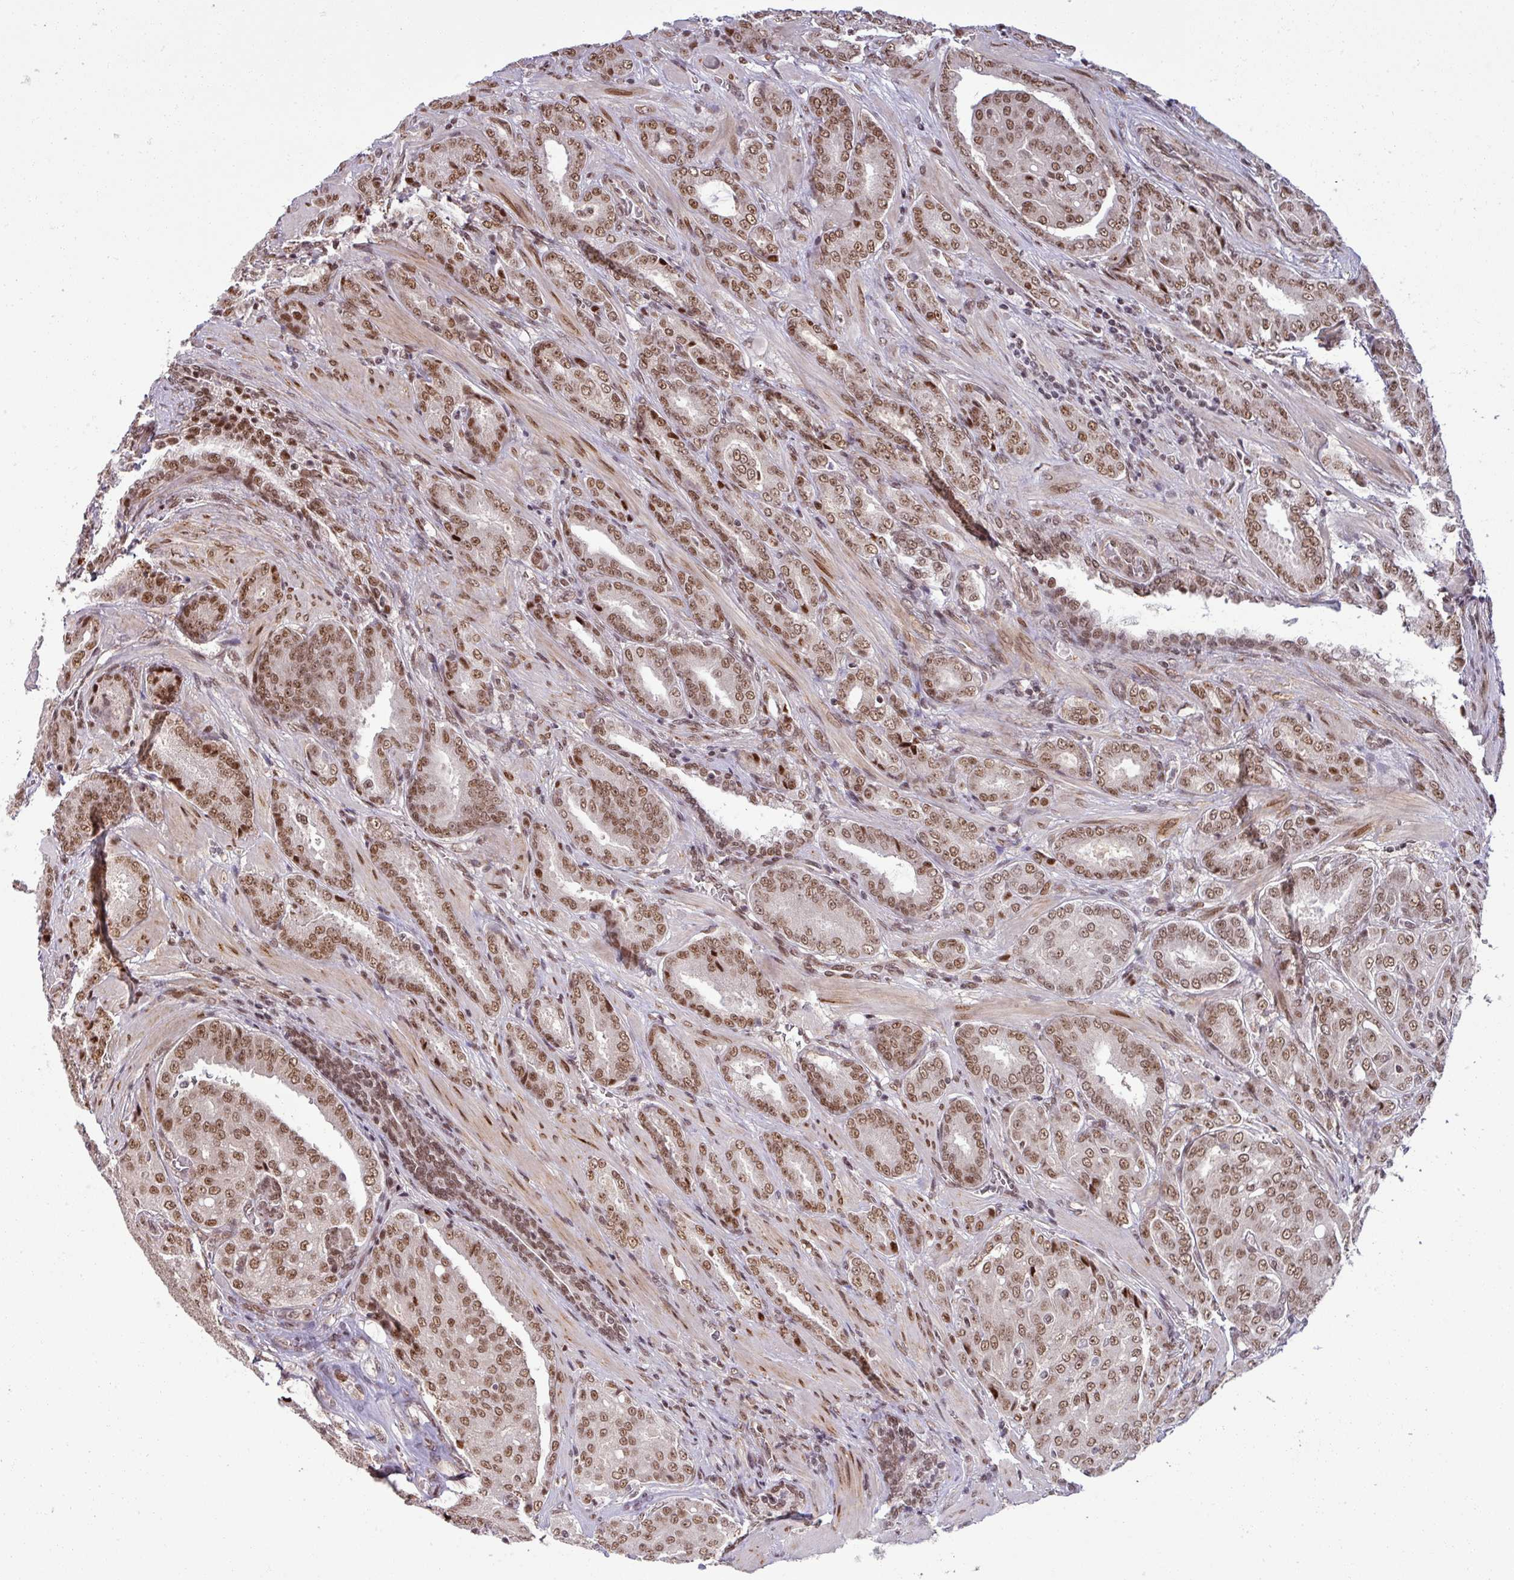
{"staining": {"intensity": "moderate", "quantity": ">75%", "location": "nuclear"}, "tissue": "prostate cancer", "cell_type": "Tumor cells", "image_type": "cancer", "snomed": [{"axis": "morphology", "description": "Adenocarcinoma, High grade"}, {"axis": "topography", "description": "Prostate"}], "caption": "DAB (3,3'-diaminobenzidine) immunohistochemical staining of high-grade adenocarcinoma (prostate) shows moderate nuclear protein staining in approximately >75% of tumor cells.", "gene": "PTPN20", "patient": {"sex": "male", "age": 68}}